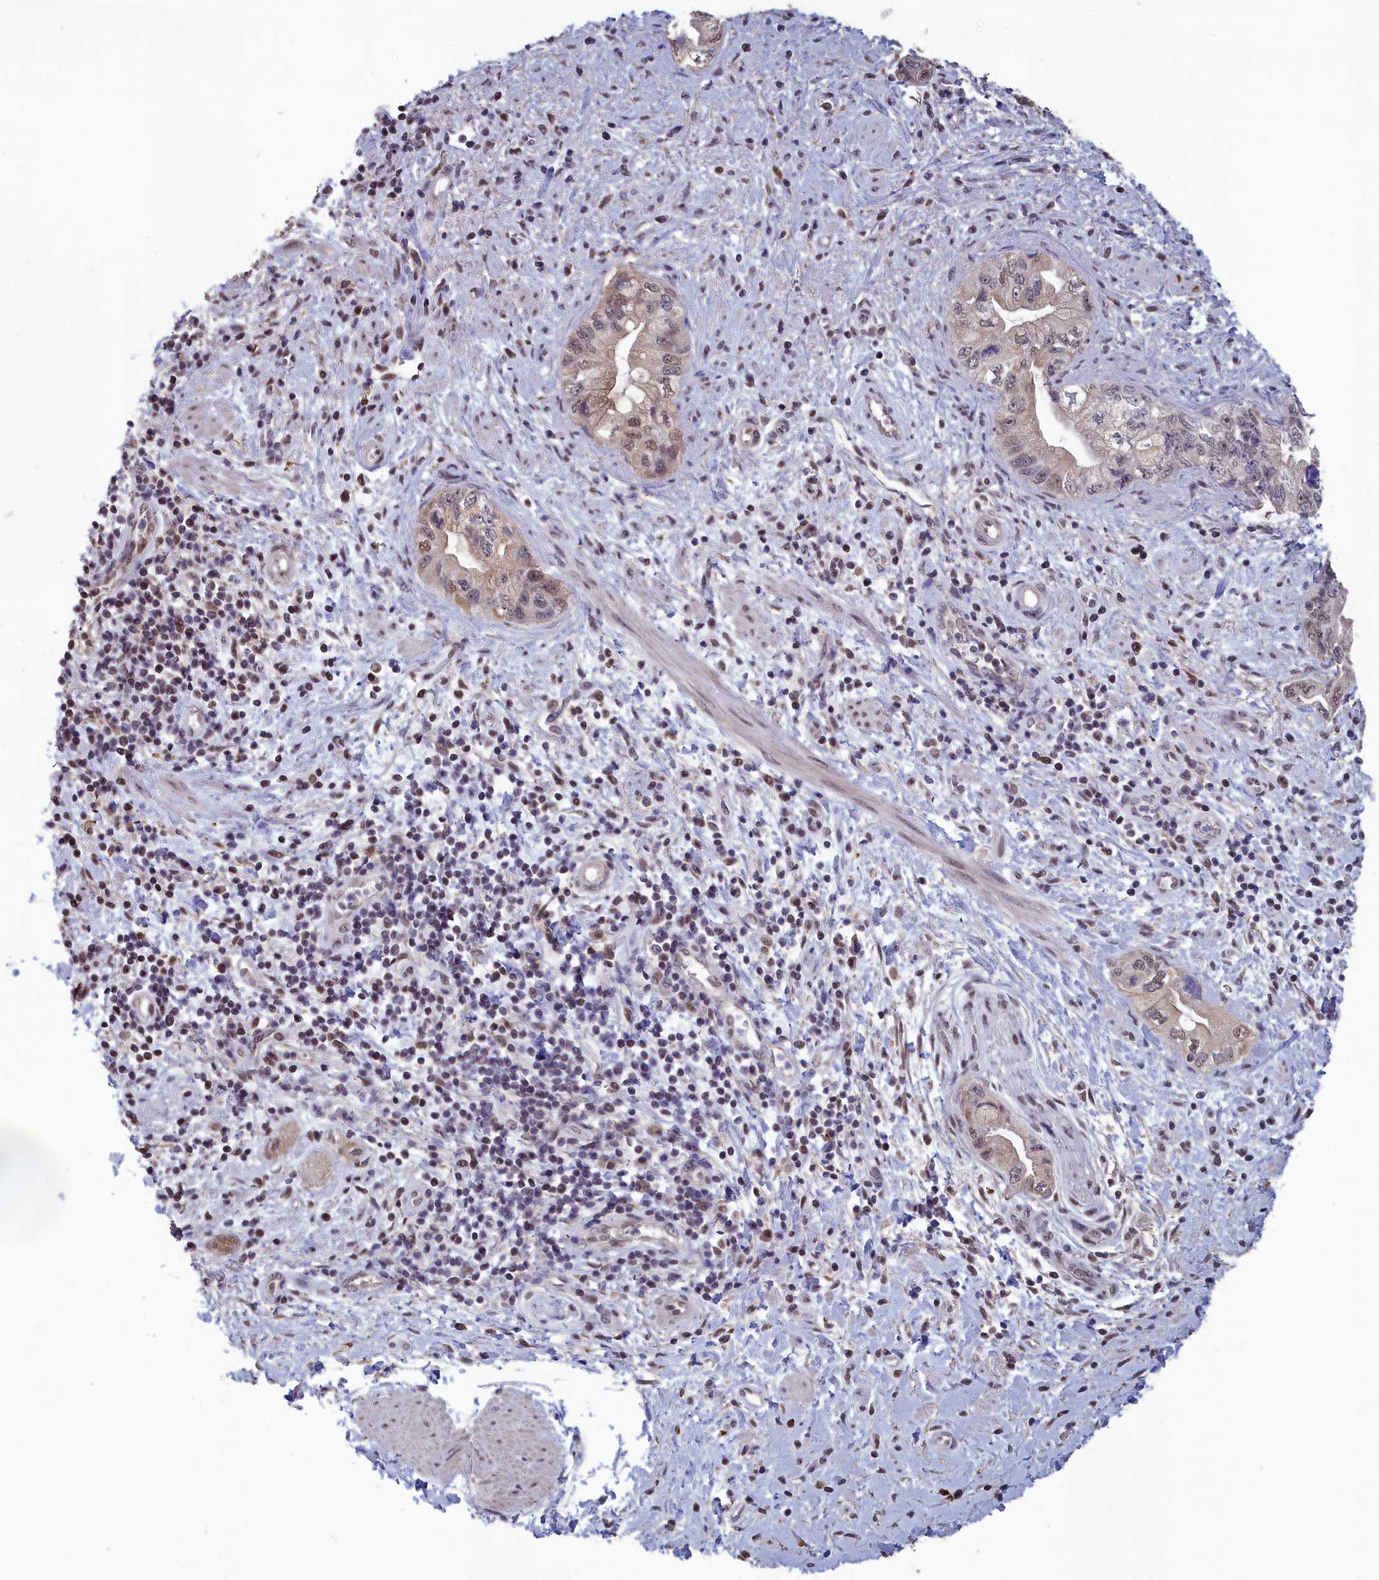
{"staining": {"intensity": "moderate", "quantity": ">75%", "location": "nuclear"}, "tissue": "pancreatic cancer", "cell_type": "Tumor cells", "image_type": "cancer", "snomed": [{"axis": "morphology", "description": "Adenocarcinoma, NOS"}, {"axis": "topography", "description": "Pancreas"}], "caption": "An immunohistochemistry (IHC) photomicrograph of tumor tissue is shown. Protein staining in brown highlights moderate nuclear positivity in pancreatic cancer (adenocarcinoma) within tumor cells.", "gene": "MT-CO3", "patient": {"sex": "female", "age": 73}}